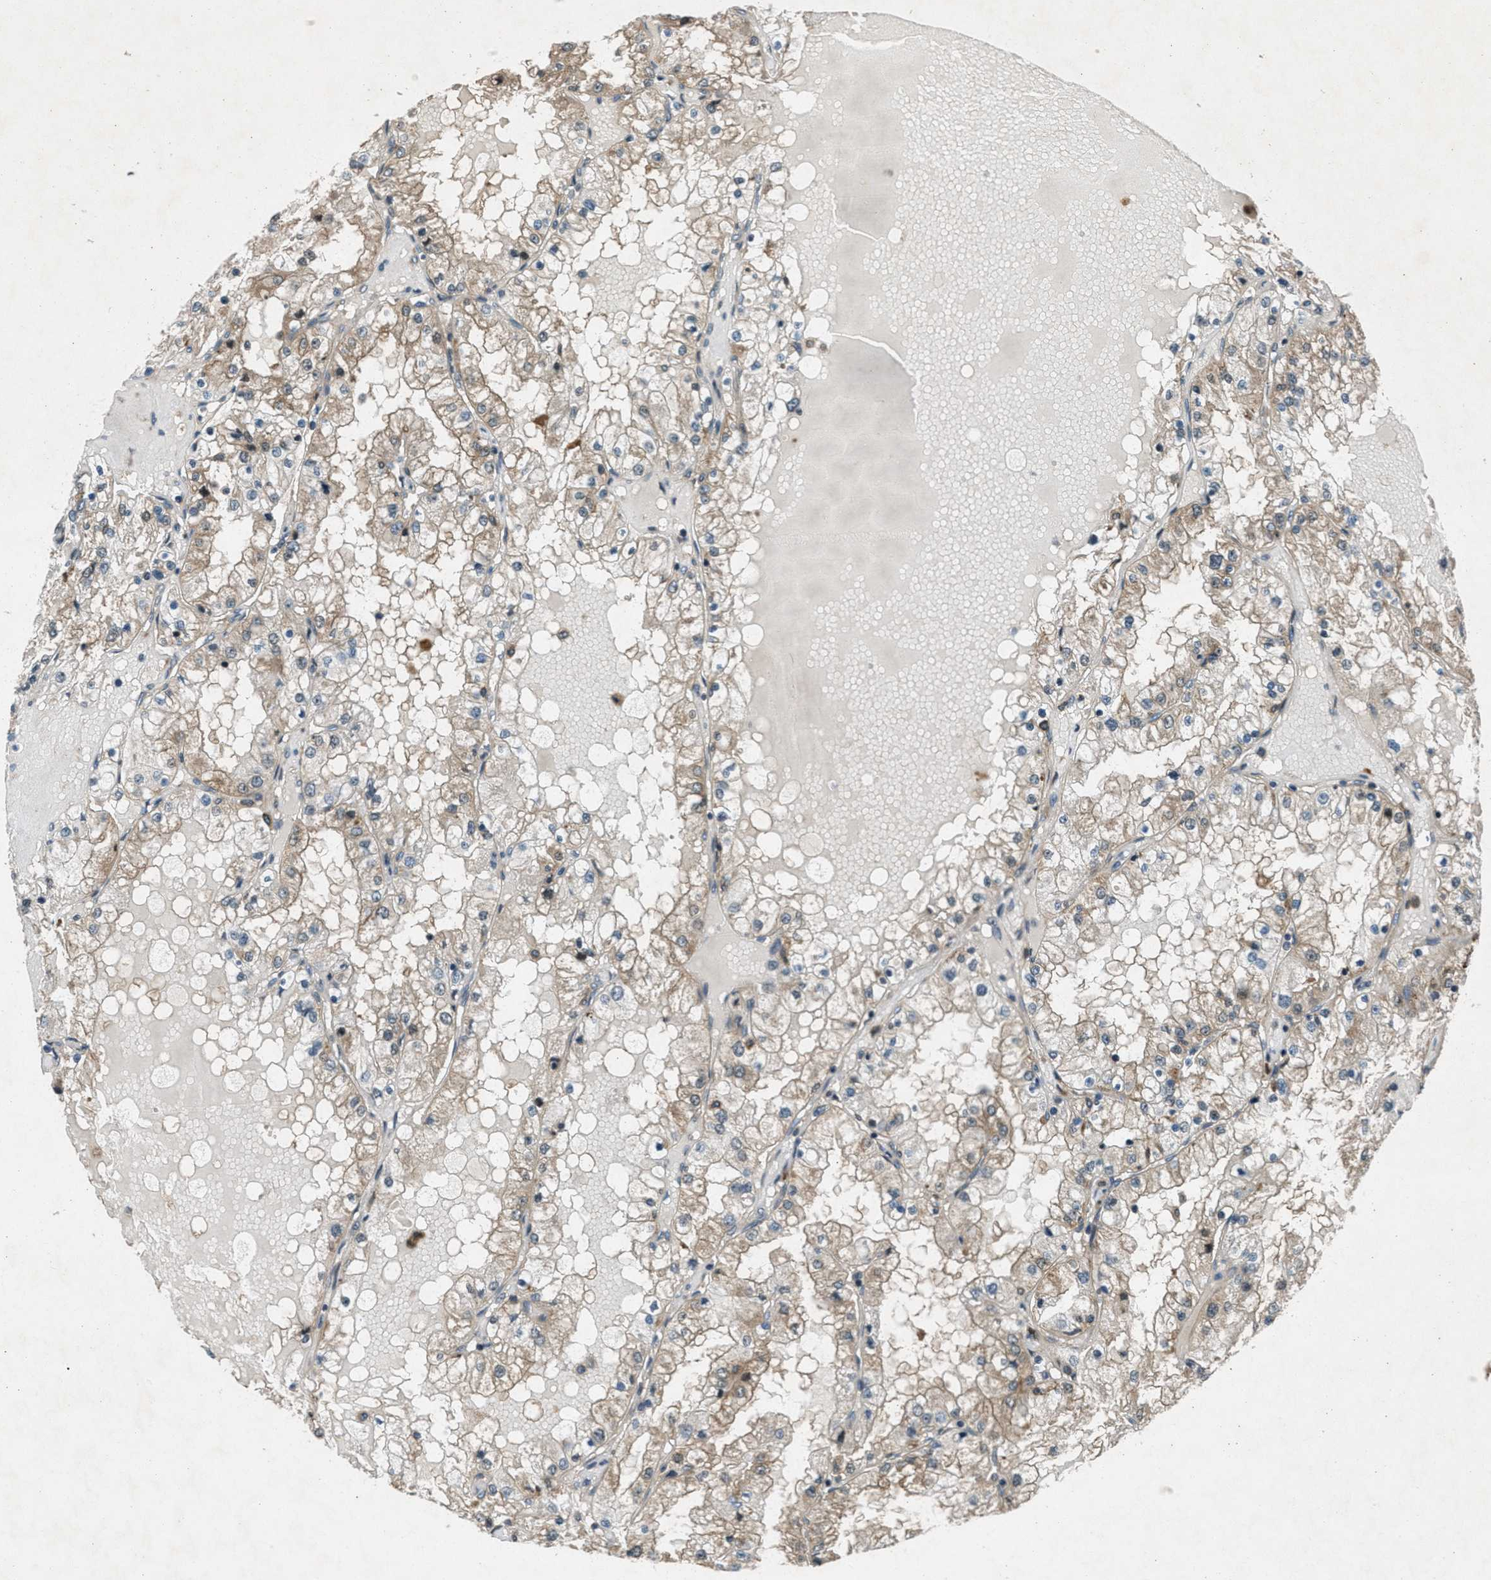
{"staining": {"intensity": "weak", "quantity": ">75%", "location": "cytoplasmic/membranous"}, "tissue": "renal cancer", "cell_type": "Tumor cells", "image_type": "cancer", "snomed": [{"axis": "morphology", "description": "Adenocarcinoma, NOS"}, {"axis": "topography", "description": "Kidney"}], "caption": "High-power microscopy captured an IHC histopathology image of renal adenocarcinoma, revealing weak cytoplasmic/membranous staining in approximately >75% of tumor cells.", "gene": "EPSTI1", "patient": {"sex": "male", "age": 68}}